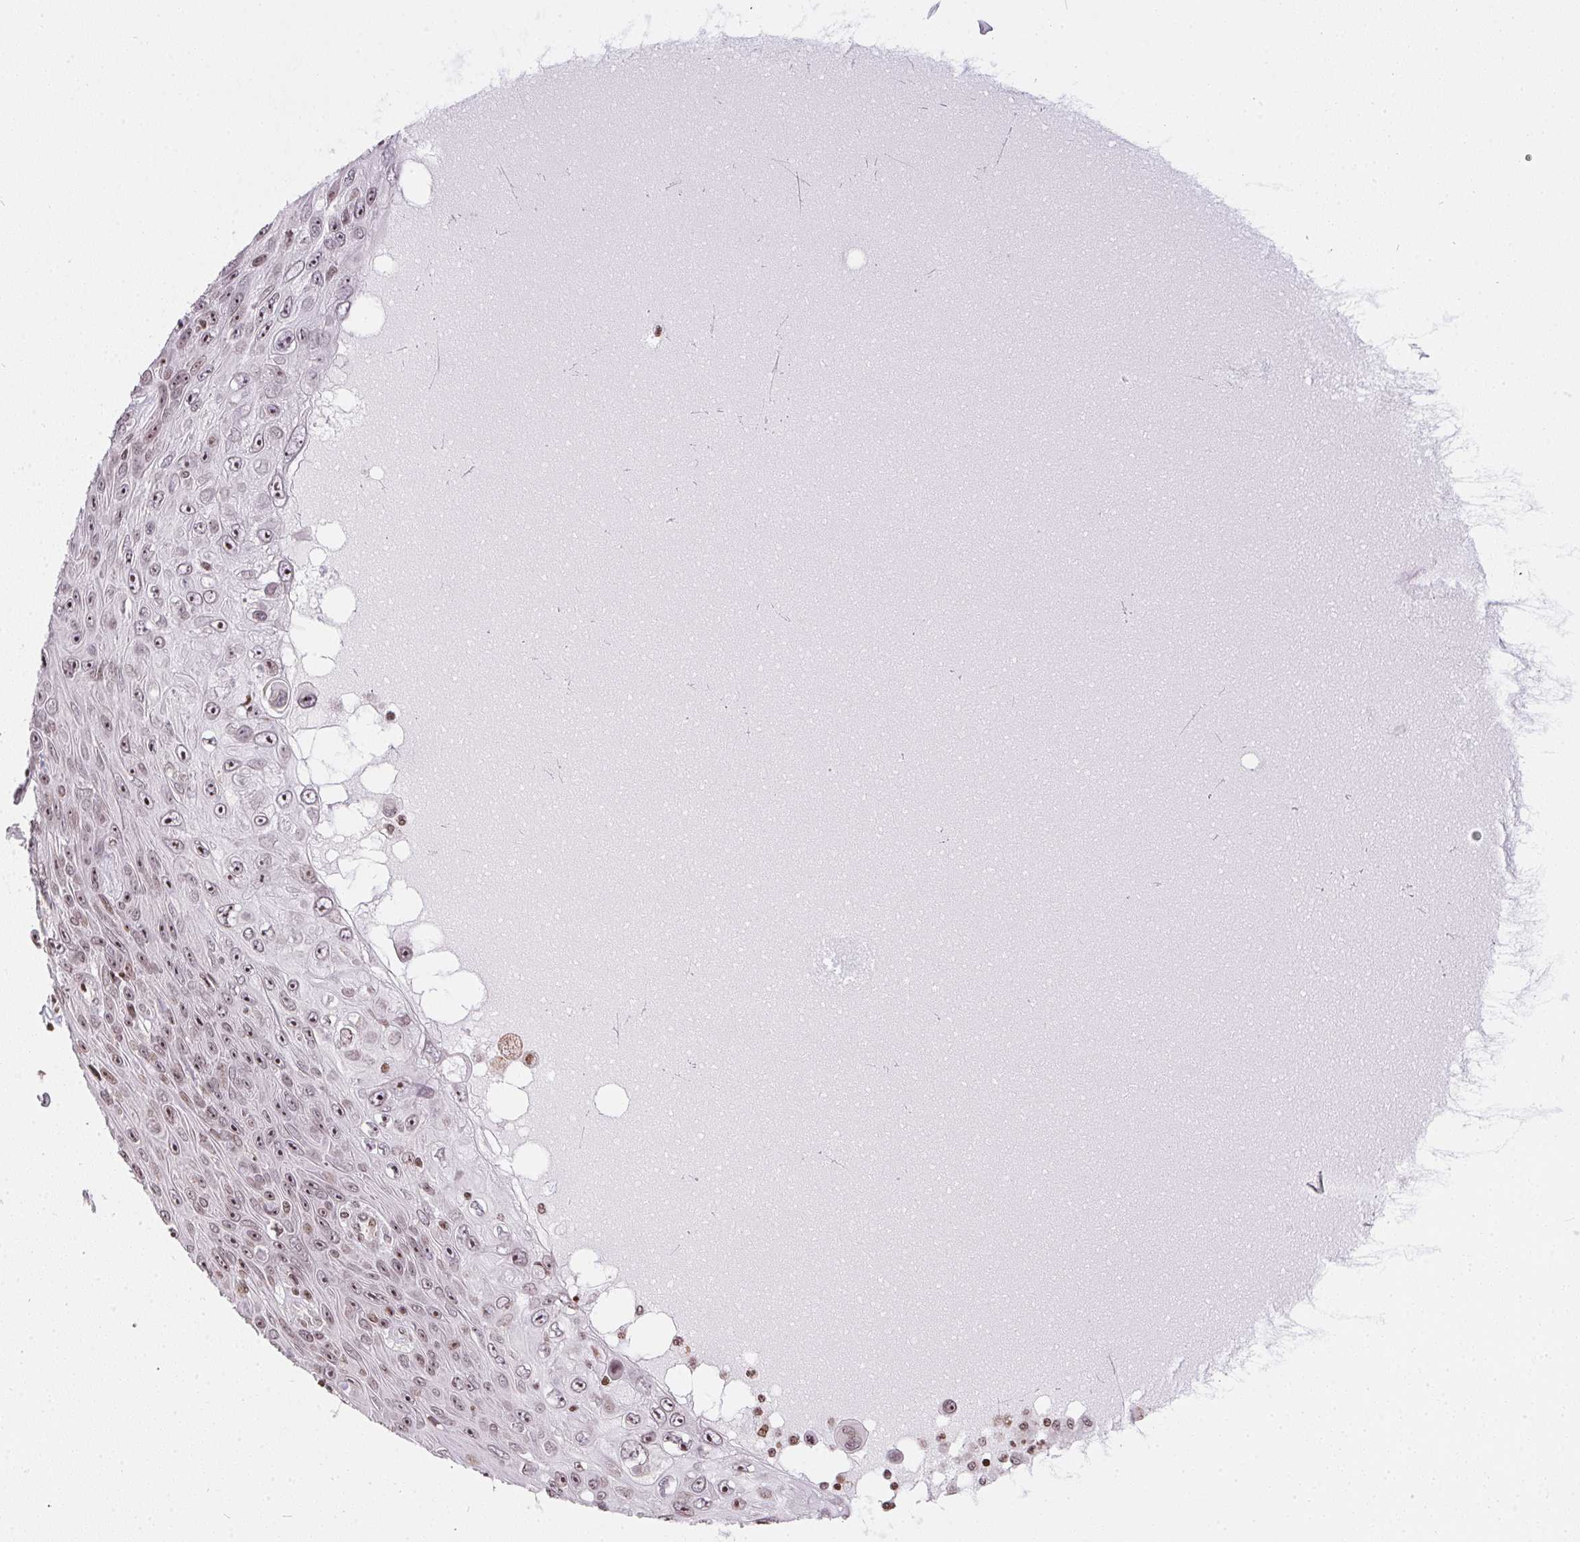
{"staining": {"intensity": "moderate", "quantity": ">75%", "location": "nuclear"}, "tissue": "skin cancer", "cell_type": "Tumor cells", "image_type": "cancer", "snomed": [{"axis": "morphology", "description": "Squamous cell carcinoma, NOS"}, {"axis": "topography", "description": "Skin"}], "caption": "Immunohistochemical staining of human skin cancer demonstrates medium levels of moderate nuclear staining in about >75% of tumor cells.", "gene": "RNF181", "patient": {"sex": "male", "age": 82}}